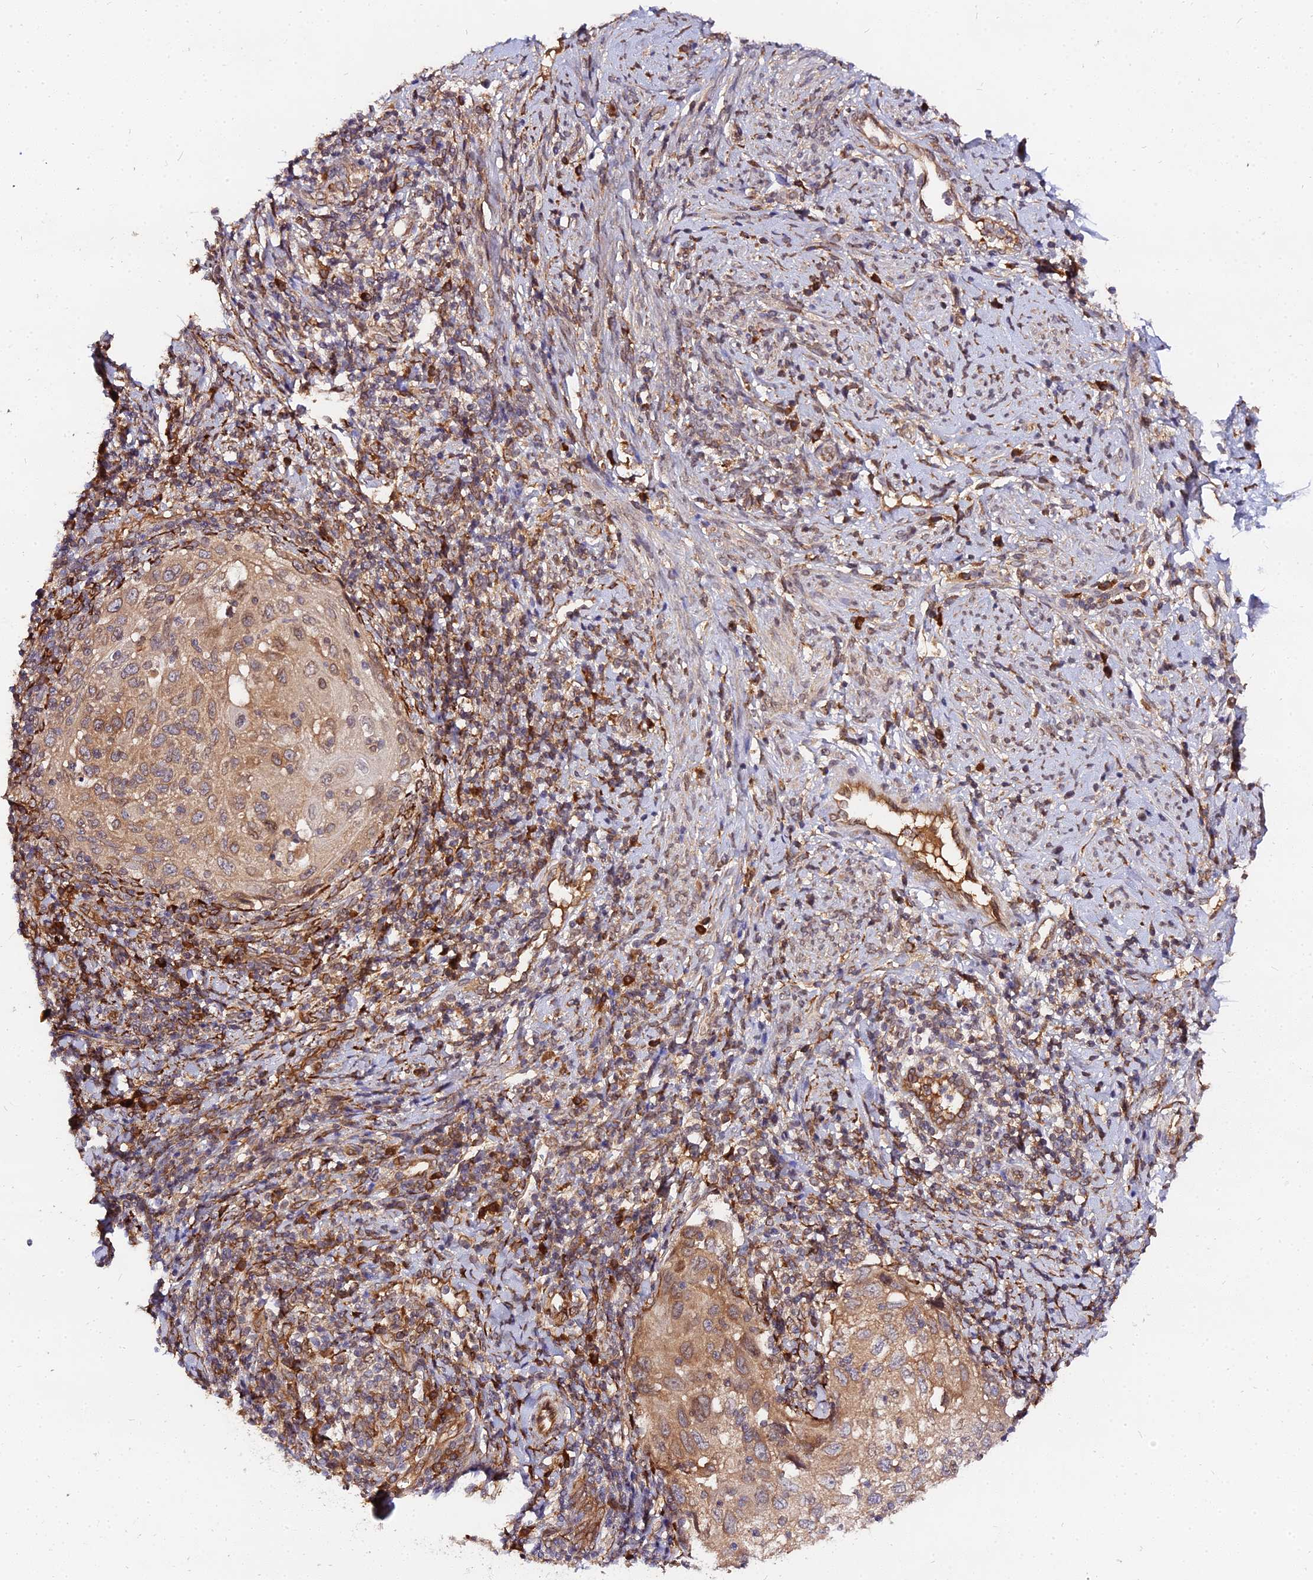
{"staining": {"intensity": "moderate", "quantity": ">75%", "location": "cytoplasmic/membranous"}, "tissue": "cervical cancer", "cell_type": "Tumor cells", "image_type": "cancer", "snomed": [{"axis": "morphology", "description": "Squamous cell carcinoma, NOS"}, {"axis": "topography", "description": "Cervix"}], "caption": "Immunohistochemical staining of human cervical cancer (squamous cell carcinoma) displays medium levels of moderate cytoplasmic/membranous staining in about >75% of tumor cells.", "gene": "PDE4D", "patient": {"sex": "female", "age": 70}}